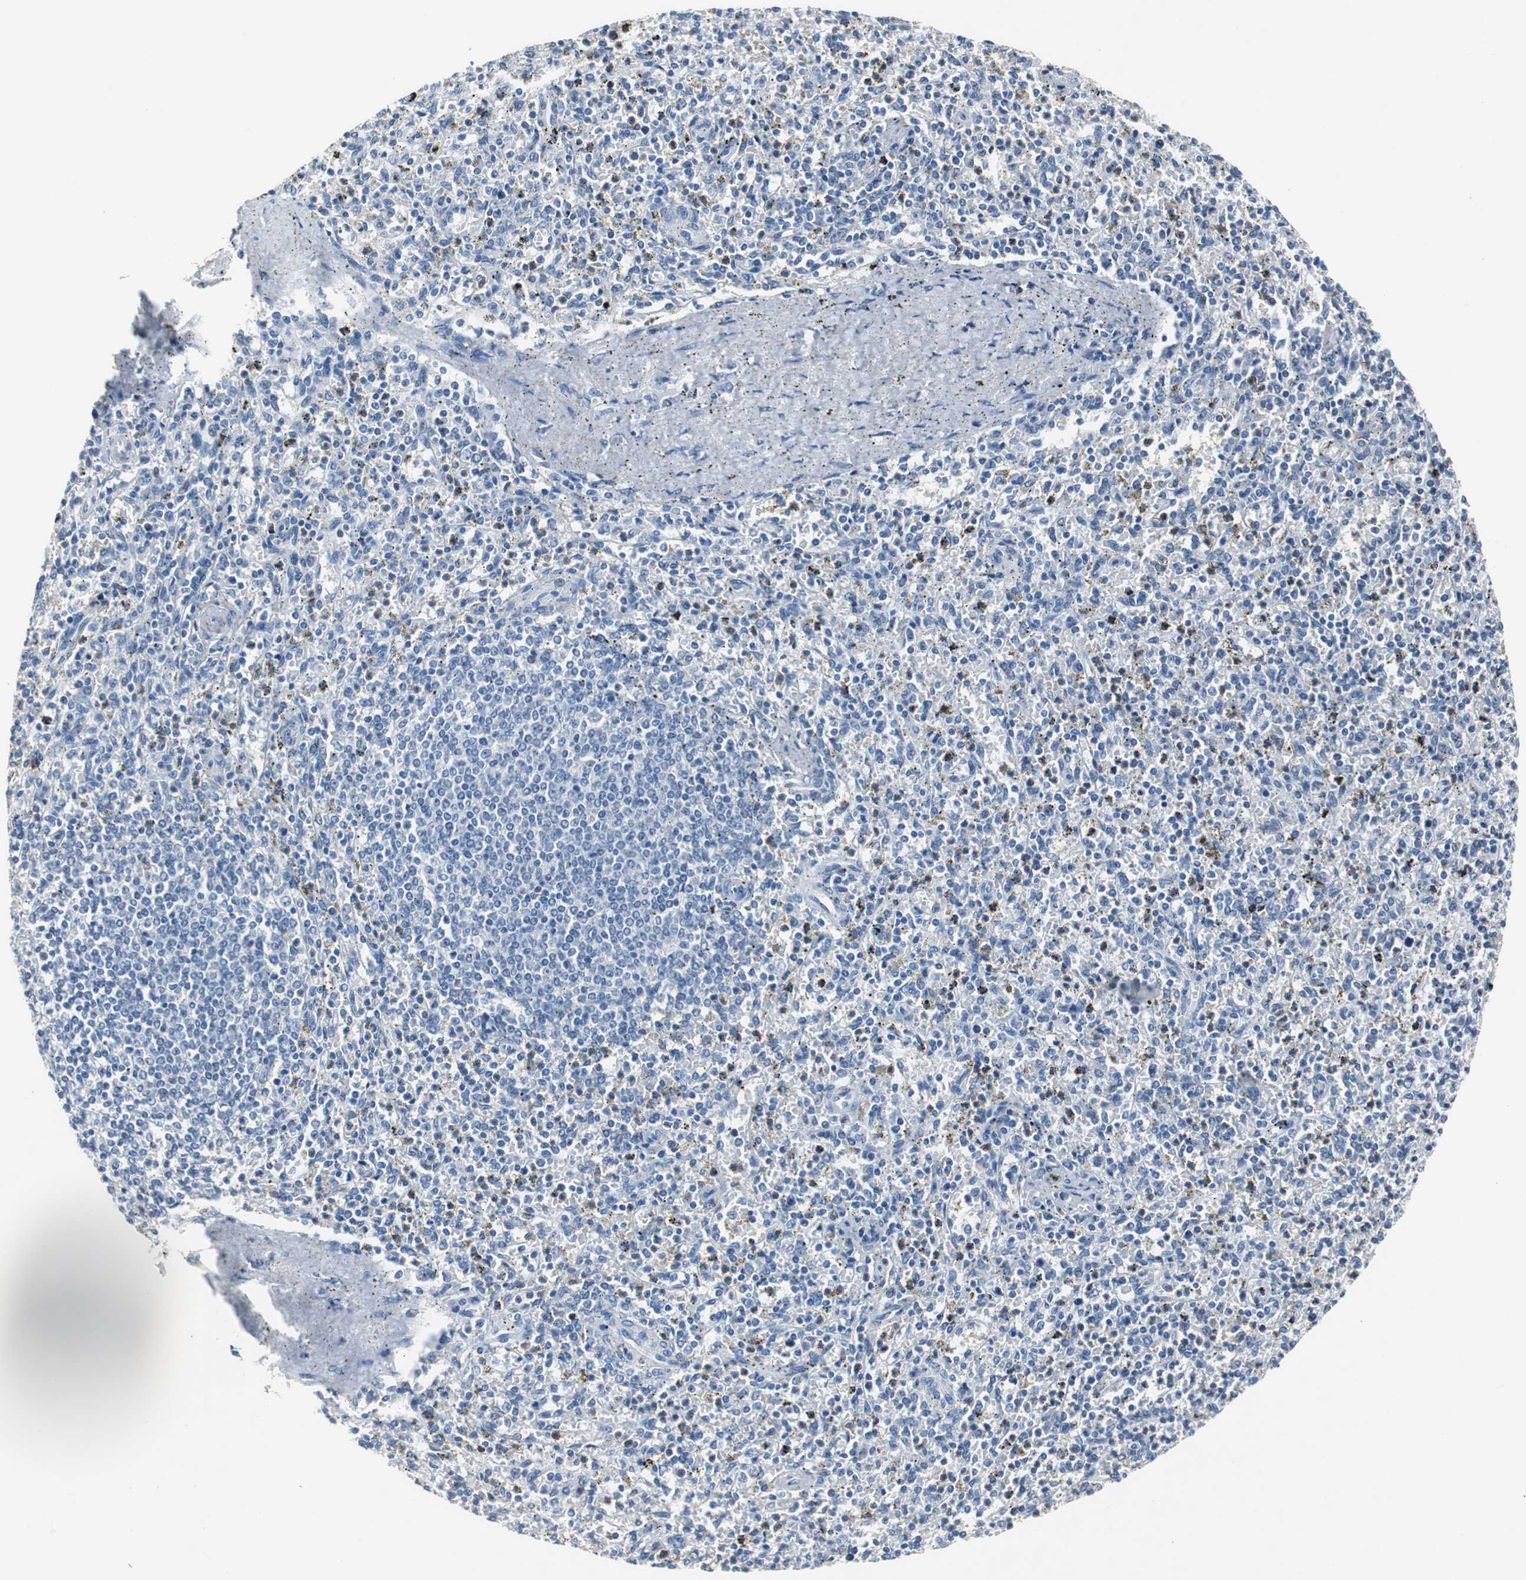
{"staining": {"intensity": "moderate", "quantity": "<25%", "location": "cytoplasmic/membranous"}, "tissue": "spleen", "cell_type": "Cells in red pulp", "image_type": "normal", "snomed": [{"axis": "morphology", "description": "Normal tissue, NOS"}, {"axis": "topography", "description": "Spleen"}], "caption": "Spleen stained with a brown dye exhibits moderate cytoplasmic/membranous positive expression in approximately <25% of cells in red pulp.", "gene": "LRP2", "patient": {"sex": "male", "age": 72}}